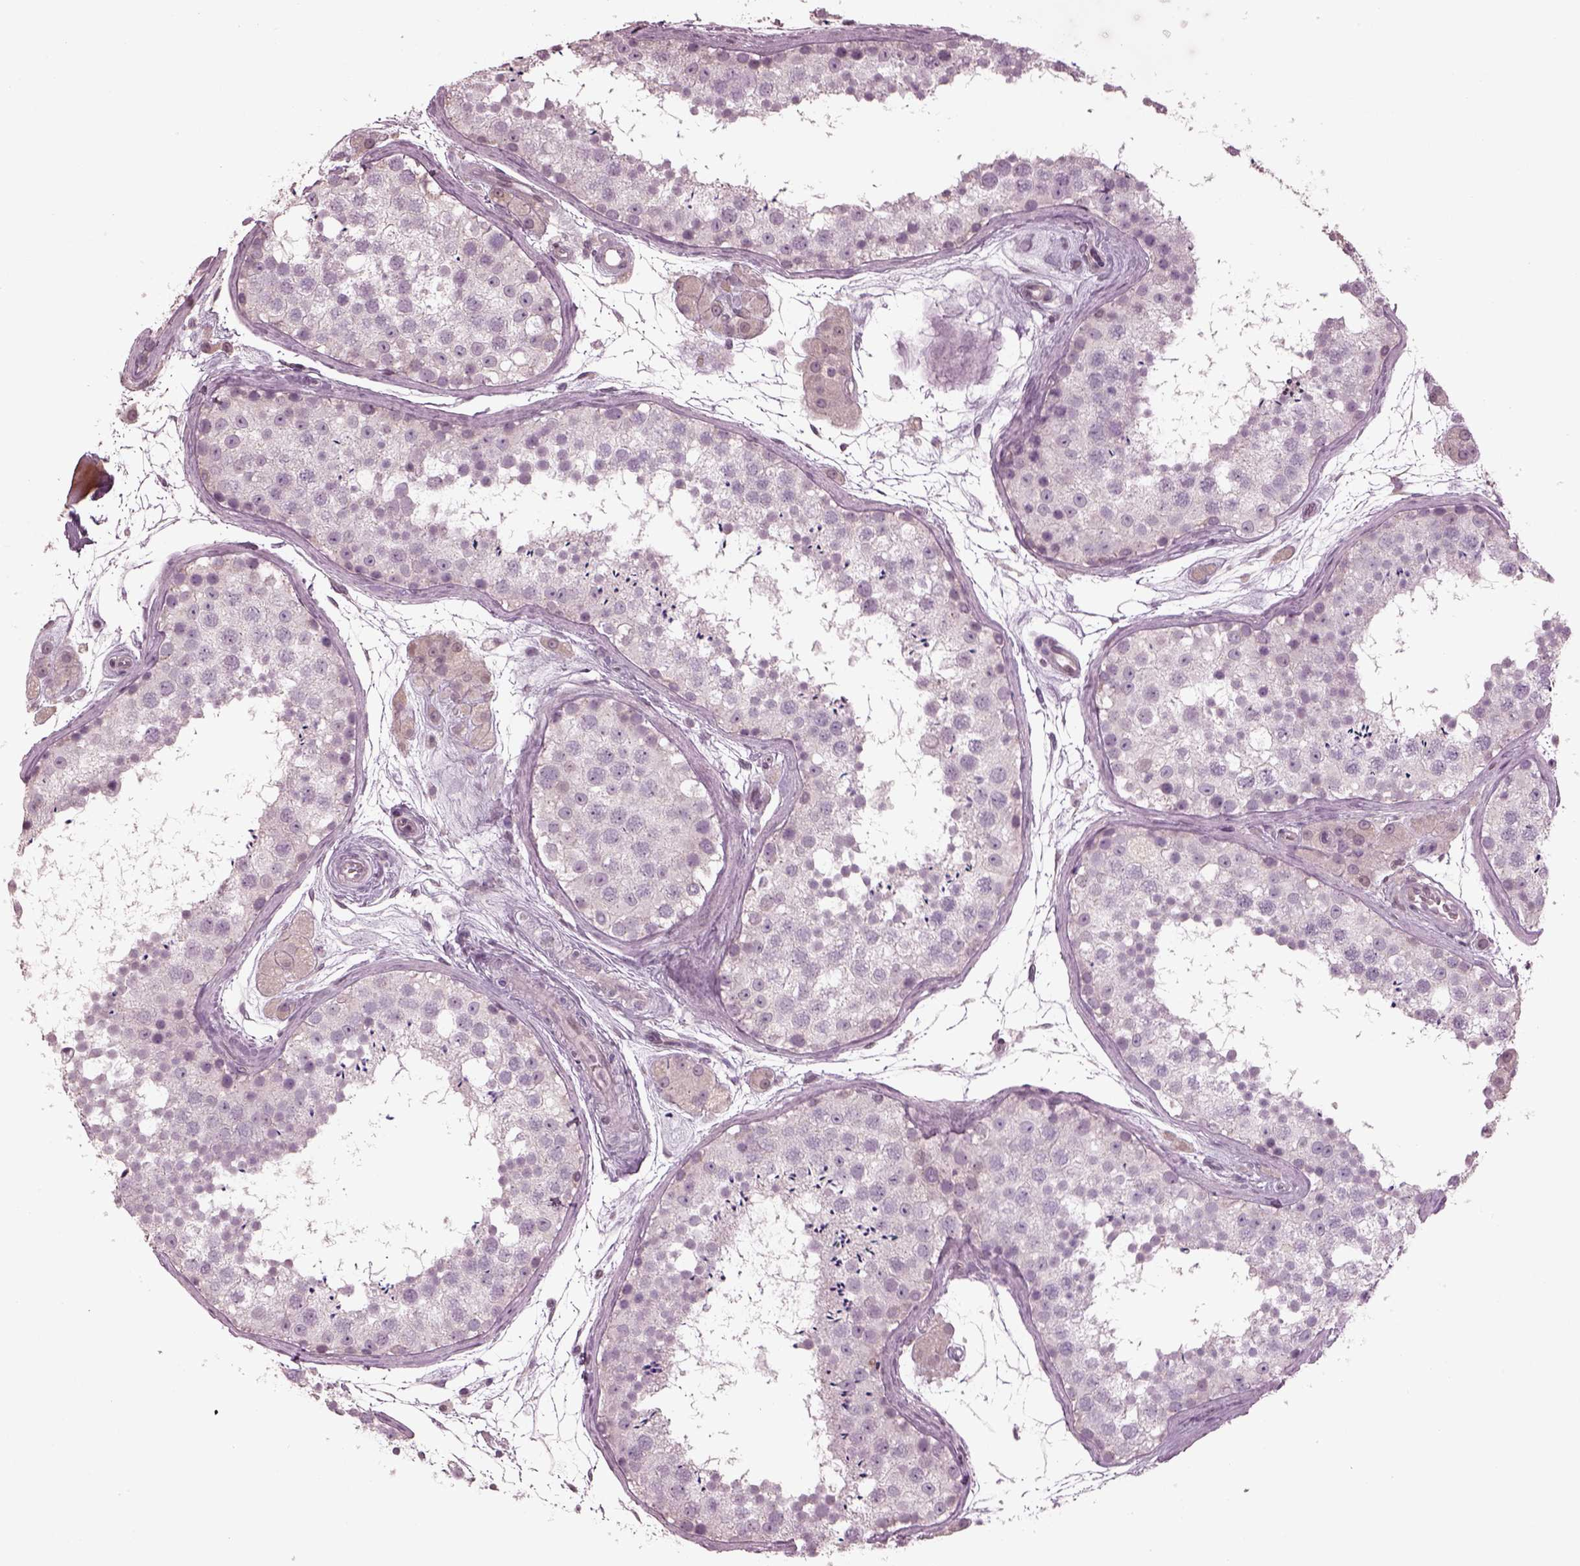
{"staining": {"intensity": "weak", "quantity": "<25%", "location": "cytoplasmic/membranous"}, "tissue": "testis", "cell_type": "Cells in seminiferous ducts", "image_type": "normal", "snomed": [{"axis": "morphology", "description": "Normal tissue, NOS"}, {"axis": "topography", "description": "Testis"}], "caption": "Histopathology image shows no significant protein positivity in cells in seminiferous ducts of benign testis. (DAB (3,3'-diaminobenzidine) IHC visualized using brightfield microscopy, high magnification).", "gene": "GAL", "patient": {"sex": "male", "age": 41}}